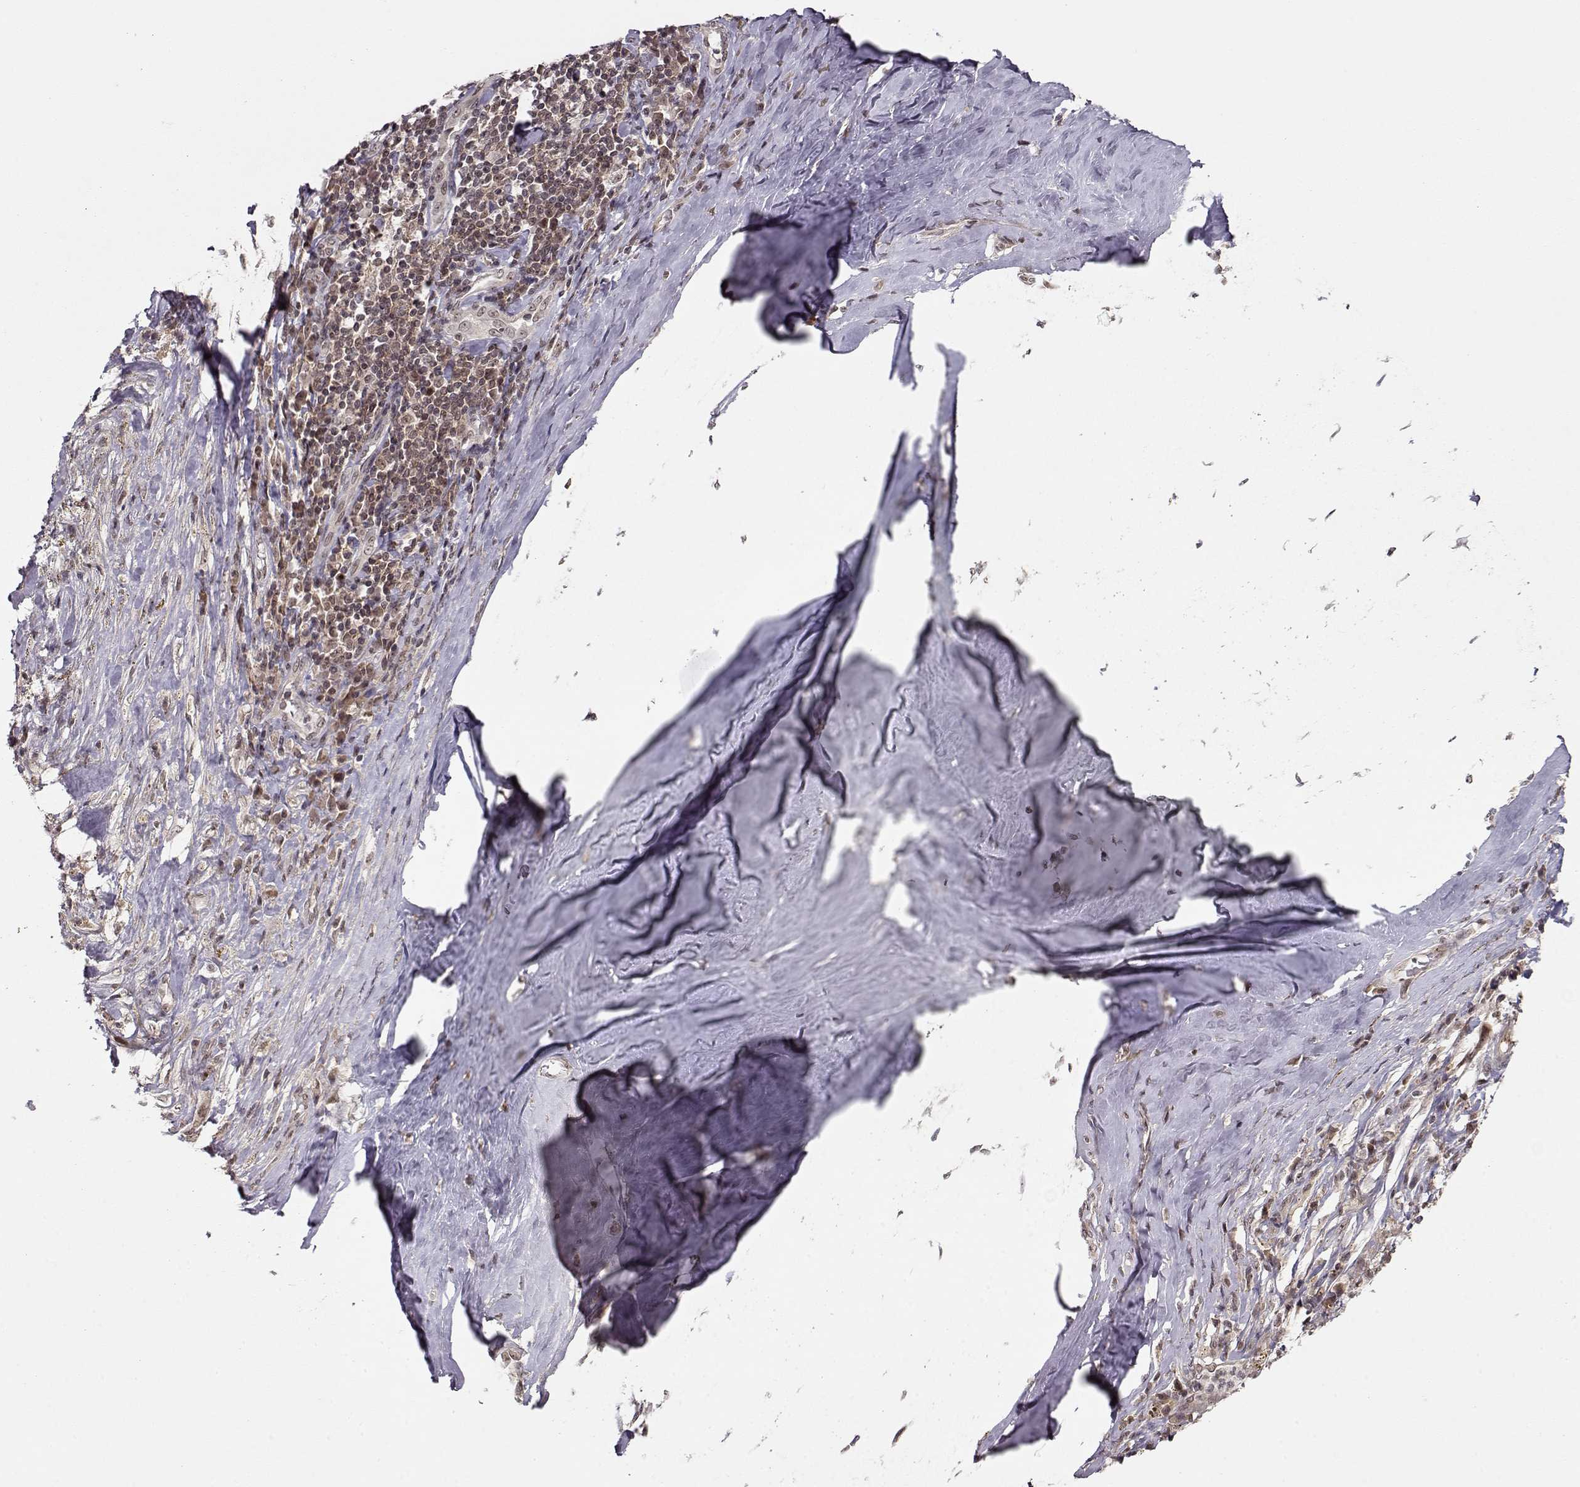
{"staining": {"intensity": "weak", "quantity": "25%-75%", "location": "nuclear"}, "tissue": "melanoma", "cell_type": "Tumor cells", "image_type": "cancer", "snomed": [{"axis": "morphology", "description": "Malignant melanoma, NOS"}, {"axis": "topography", "description": "Skin"}], "caption": "Protein expression analysis of human melanoma reveals weak nuclear expression in about 25%-75% of tumor cells. (DAB (3,3'-diaminobenzidine) IHC, brown staining for protein, blue staining for nuclei).", "gene": "CSNK2A1", "patient": {"sex": "female", "age": 91}}